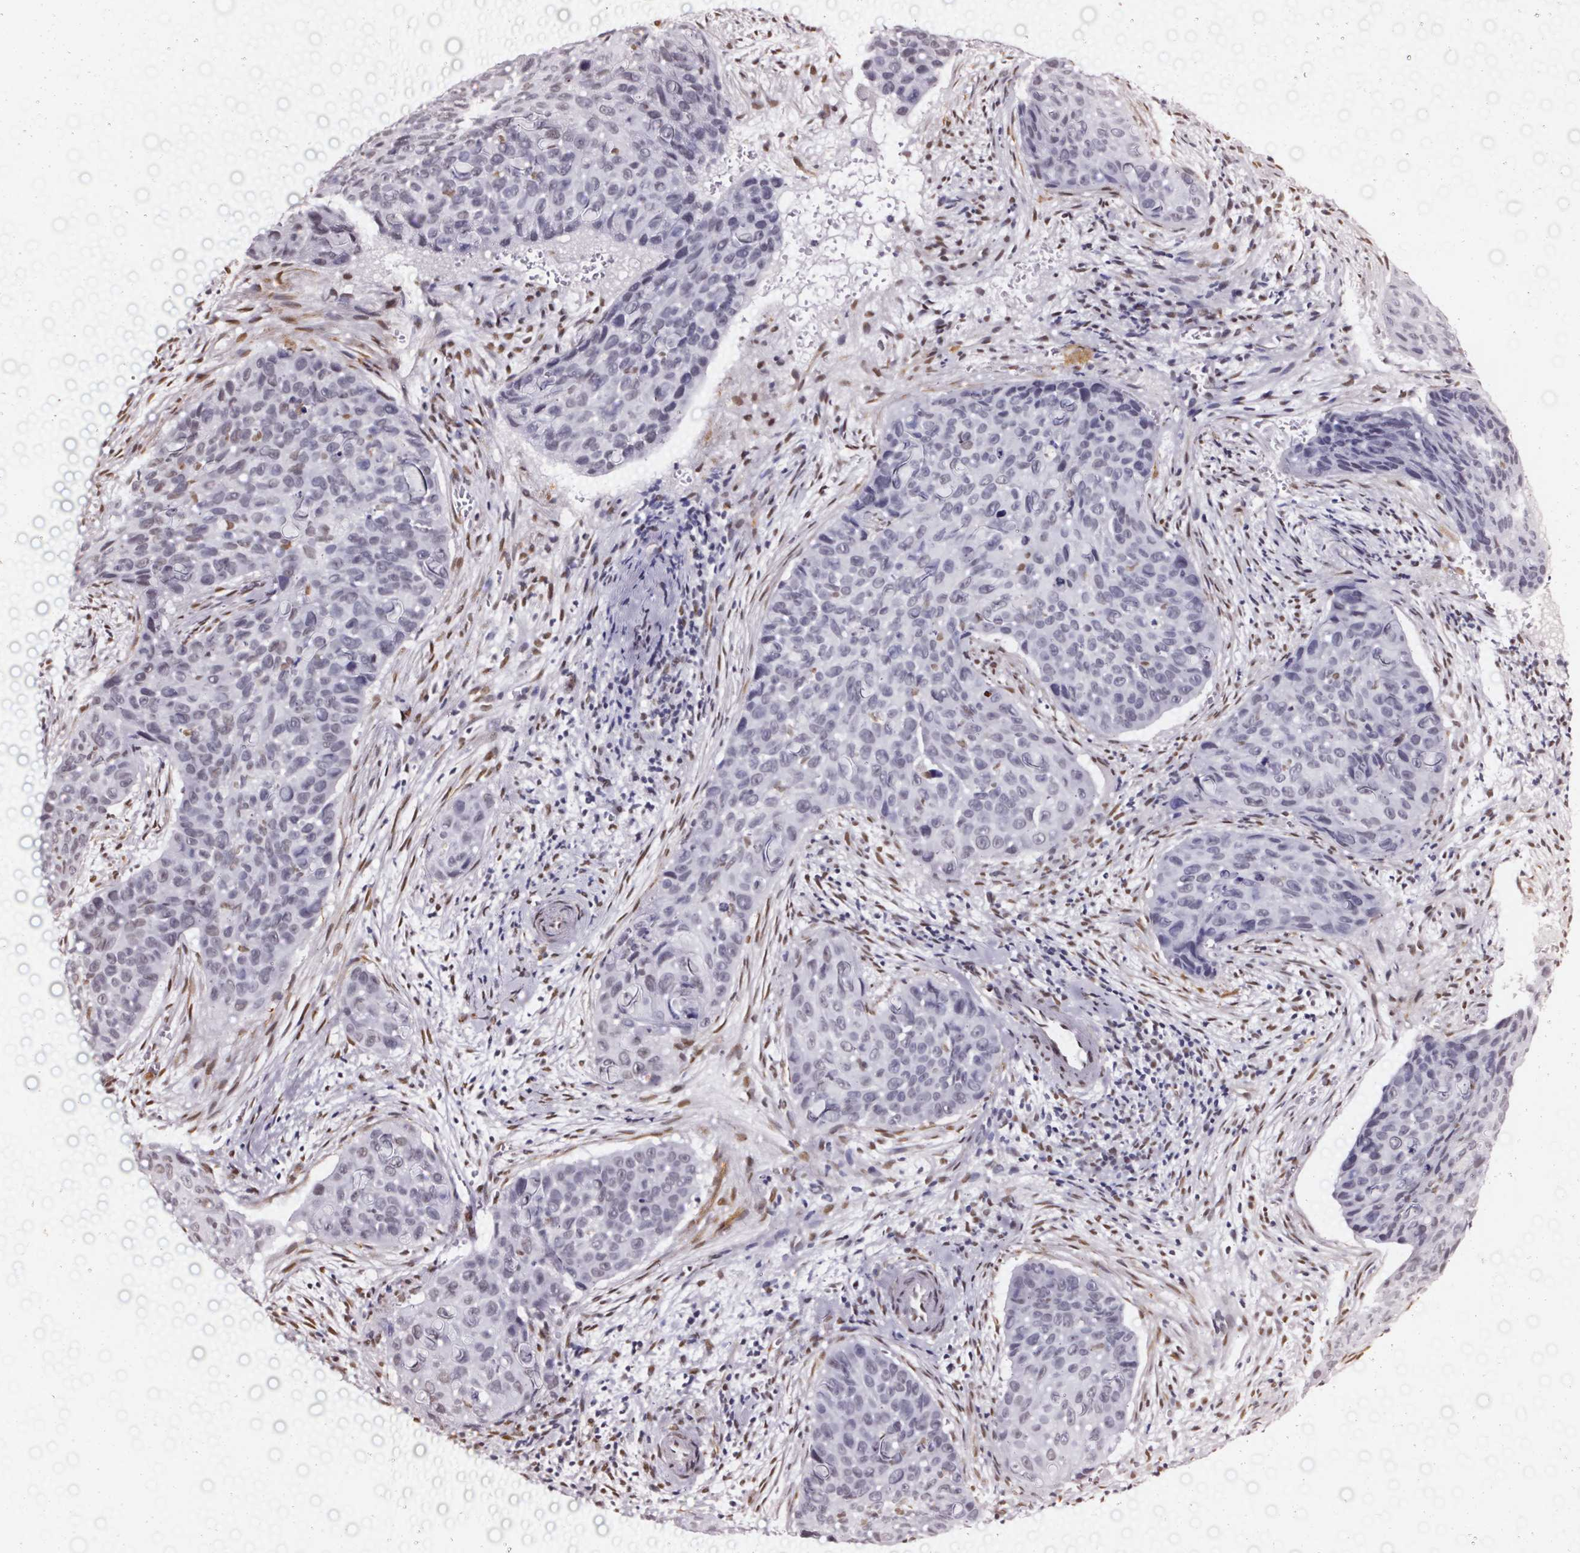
{"staining": {"intensity": "weak", "quantity": "<25%", "location": "nuclear"}, "tissue": "cervical cancer", "cell_type": "Tumor cells", "image_type": "cancer", "snomed": [{"axis": "morphology", "description": "Squamous cell carcinoma, NOS"}, {"axis": "topography", "description": "Cervix"}], "caption": "The immunohistochemistry (IHC) image has no significant expression in tumor cells of cervical cancer tissue.", "gene": "GP6", "patient": {"sex": "female", "age": 35}}